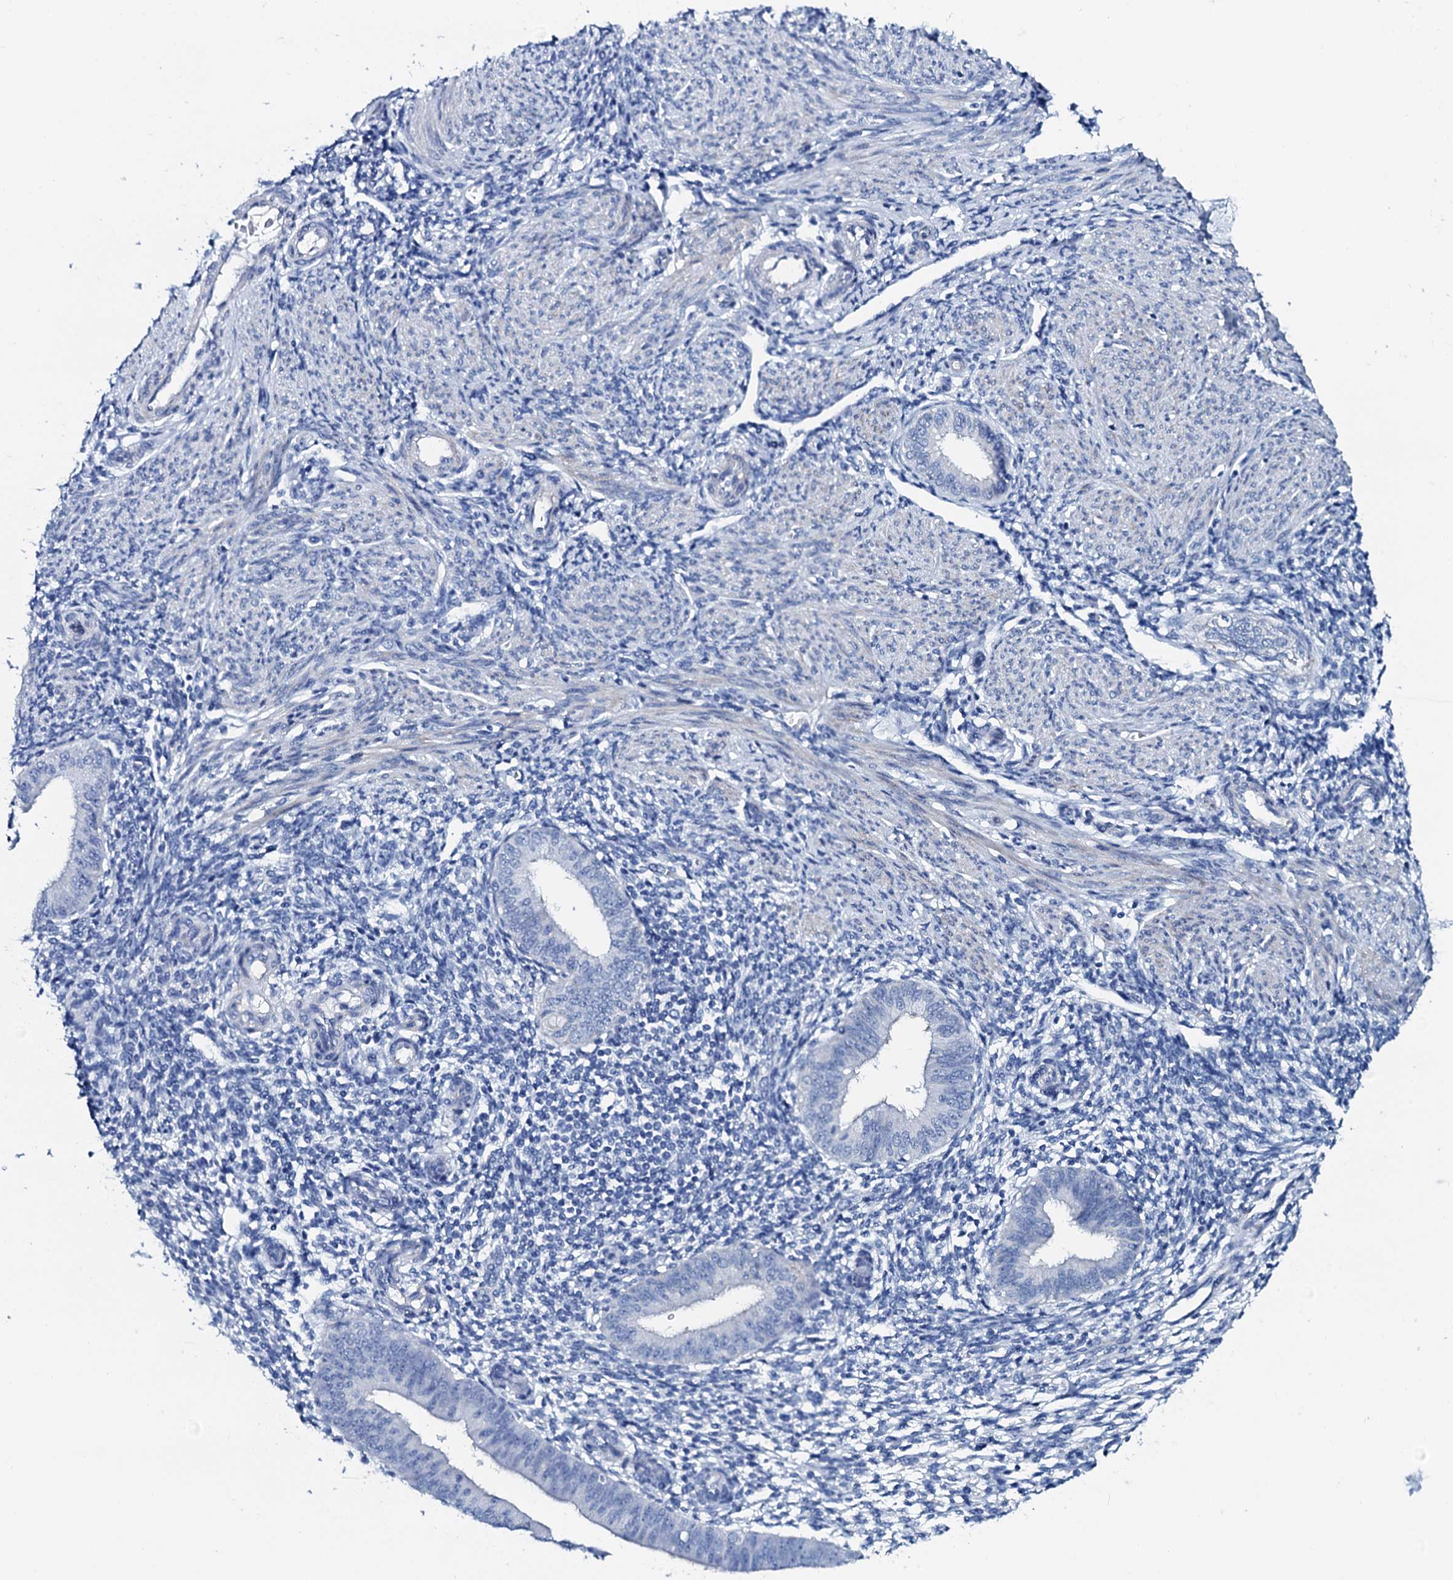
{"staining": {"intensity": "negative", "quantity": "none", "location": "none"}, "tissue": "endometrium", "cell_type": "Cells in endometrial stroma", "image_type": "normal", "snomed": [{"axis": "morphology", "description": "Normal tissue, NOS"}, {"axis": "topography", "description": "Uterus"}, {"axis": "topography", "description": "Endometrium"}], "caption": "The immunohistochemistry (IHC) histopathology image has no significant staining in cells in endometrial stroma of endometrium. (IHC, brightfield microscopy, high magnification).", "gene": "GYS2", "patient": {"sex": "female", "age": 48}}